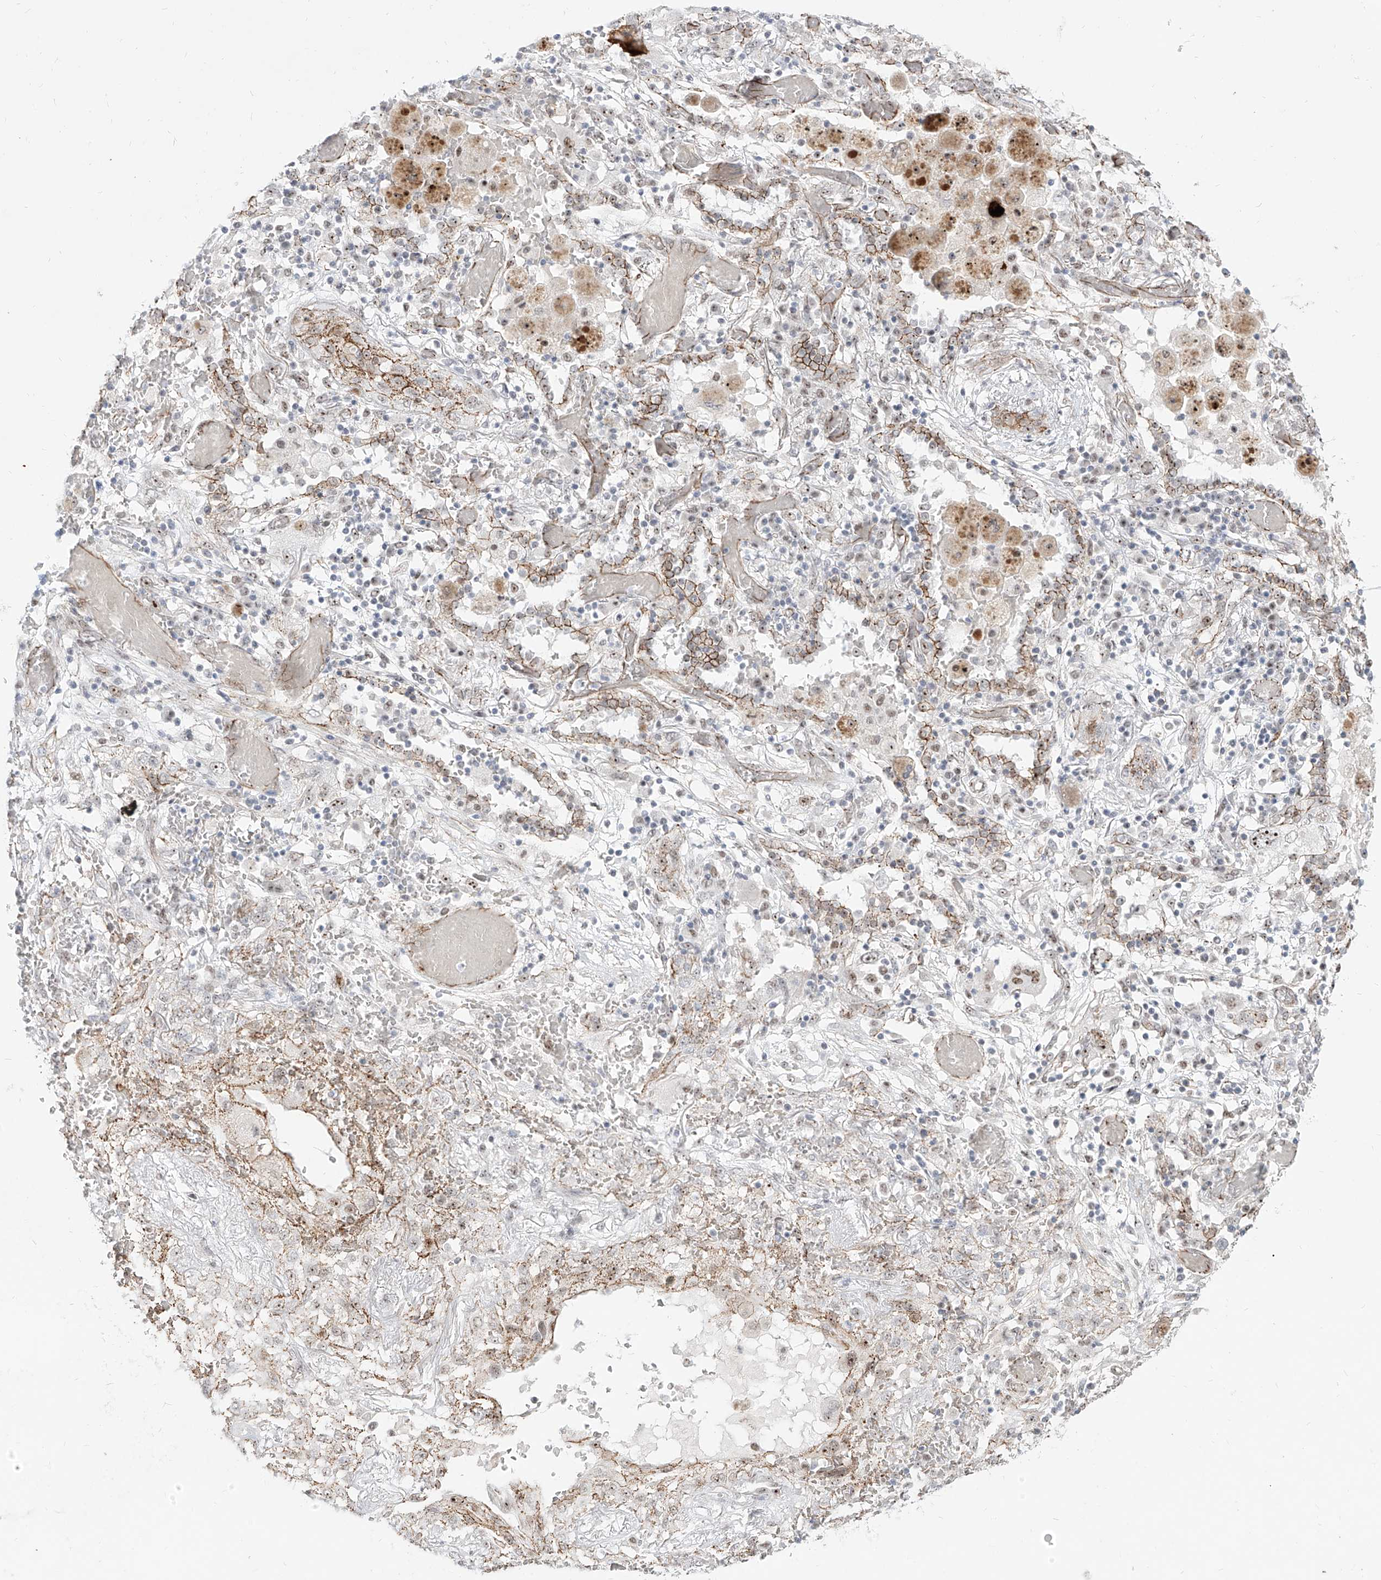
{"staining": {"intensity": "moderate", "quantity": "<25%", "location": "cytoplasmic/membranous"}, "tissue": "lung cancer", "cell_type": "Tumor cells", "image_type": "cancer", "snomed": [{"axis": "morphology", "description": "Squamous cell carcinoma, NOS"}, {"axis": "topography", "description": "Lung"}], "caption": "High-magnification brightfield microscopy of lung cancer (squamous cell carcinoma) stained with DAB (brown) and counterstained with hematoxylin (blue). tumor cells exhibit moderate cytoplasmic/membranous positivity is seen in approximately<25% of cells.", "gene": "ZNF710", "patient": {"sex": "female", "age": 47}}